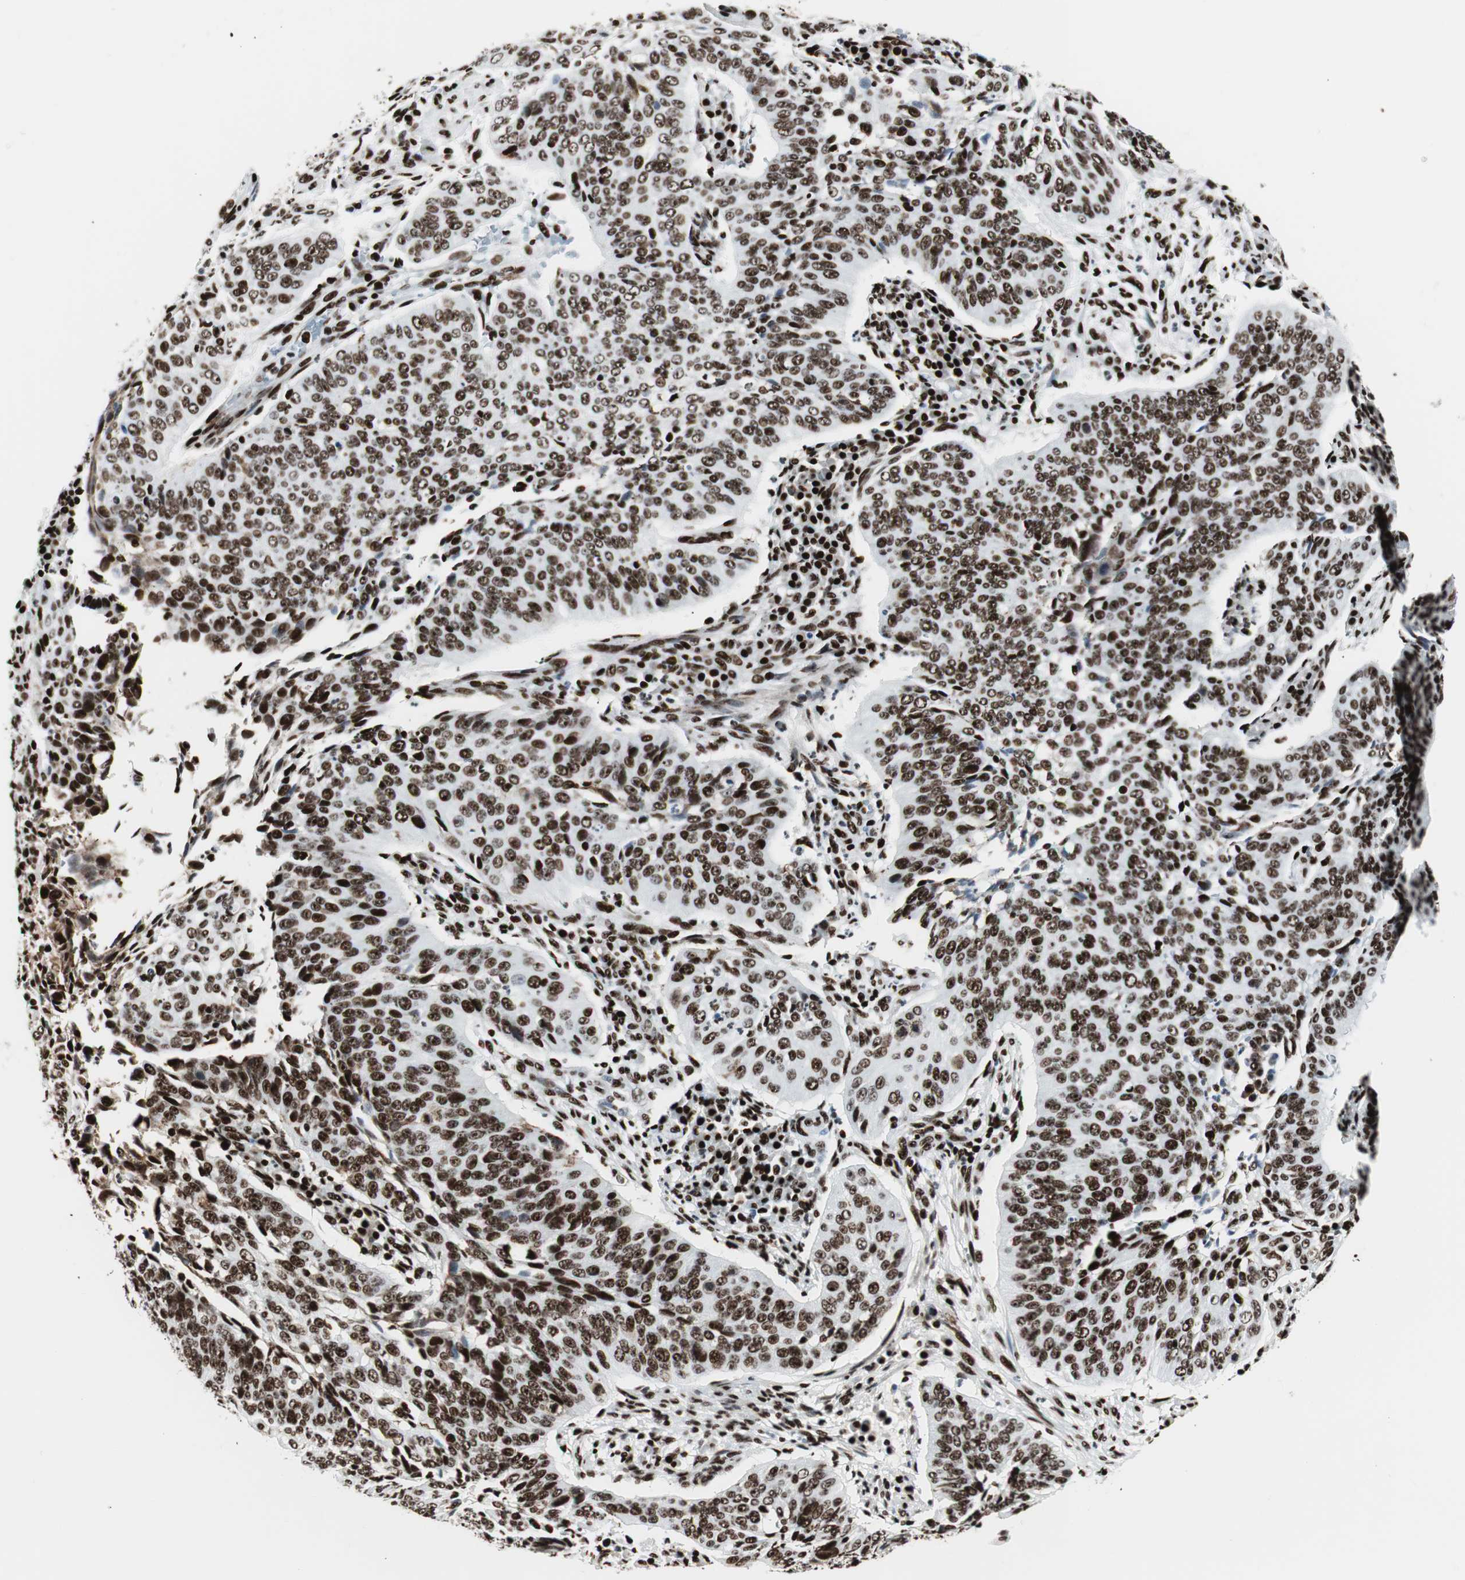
{"staining": {"intensity": "strong", "quantity": ">75%", "location": "nuclear"}, "tissue": "cervical cancer", "cell_type": "Tumor cells", "image_type": "cancer", "snomed": [{"axis": "morphology", "description": "Squamous cell carcinoma, NOS"}, {"axis": "topography", "description": "Cervix"}], "caption": "The micrograph reveals immunohistochemical staining of cervical cancer. There is strong nuclear expression is present in about >75% of tumor cells.", "gene": "NCL", "patient": {"sex": "female", "age": 39}}